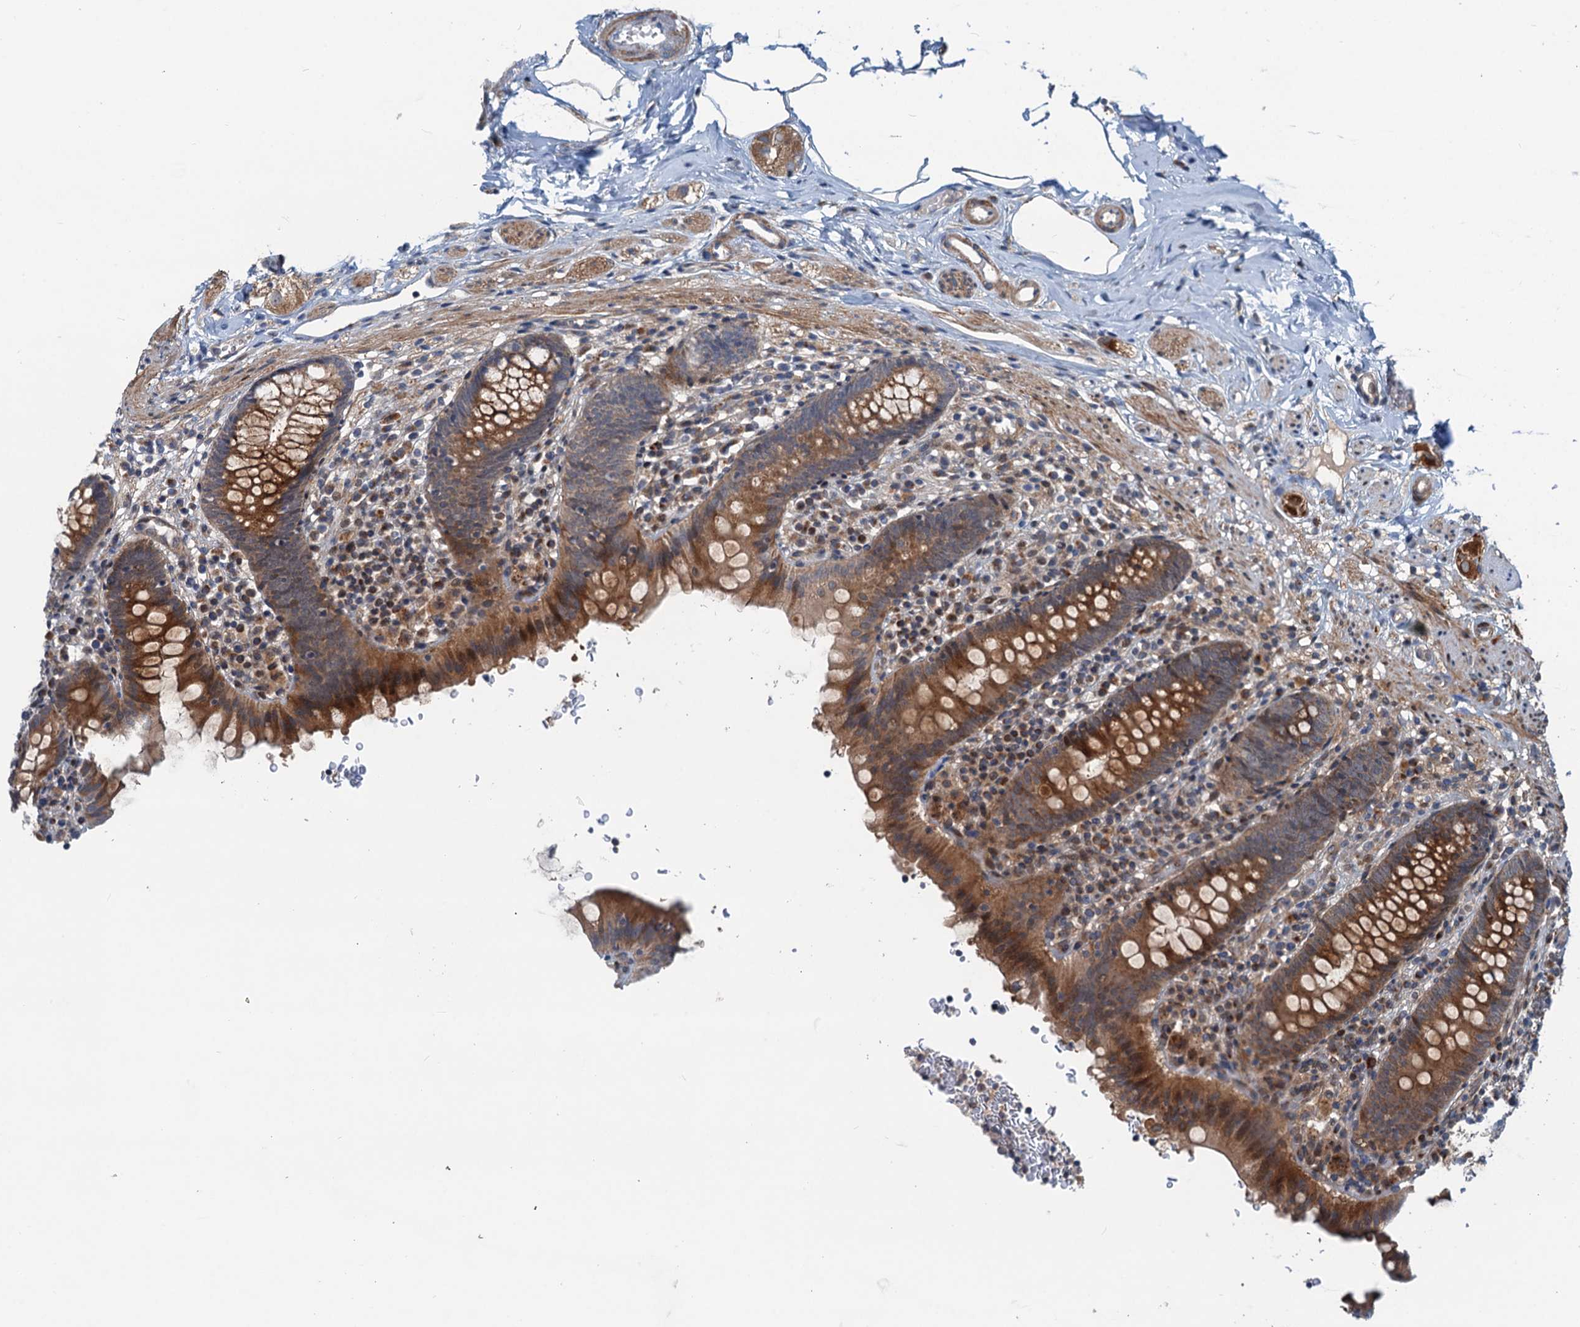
{"staining": {"intensity": "strong", "quantity": ">75%", "location": "cytoplasmic/membranous"}, "tissue": "appendix", "cell_type": "Glandular cells", "image_type": "normal", "snomed": [{"axis": "morphology", "description": "Normal tissue, NOS"}, {"axis": "topography", "description": "Appendix"}], "caption": "A high-resolution photomicrograph shows immunohistochemistry staining of unremarkable appendix, which exhibits strong cytoplasmic/membranous positivity in about >75% of glandular cells. (Stains: DAB (3,3'-diaminobenzidine) in brown, nuclei in blue, Microscopy: brightfield microscopy at high magnification).", "gene": "DYNC2I2", "patient": {"sex": "male", "age": 55}}